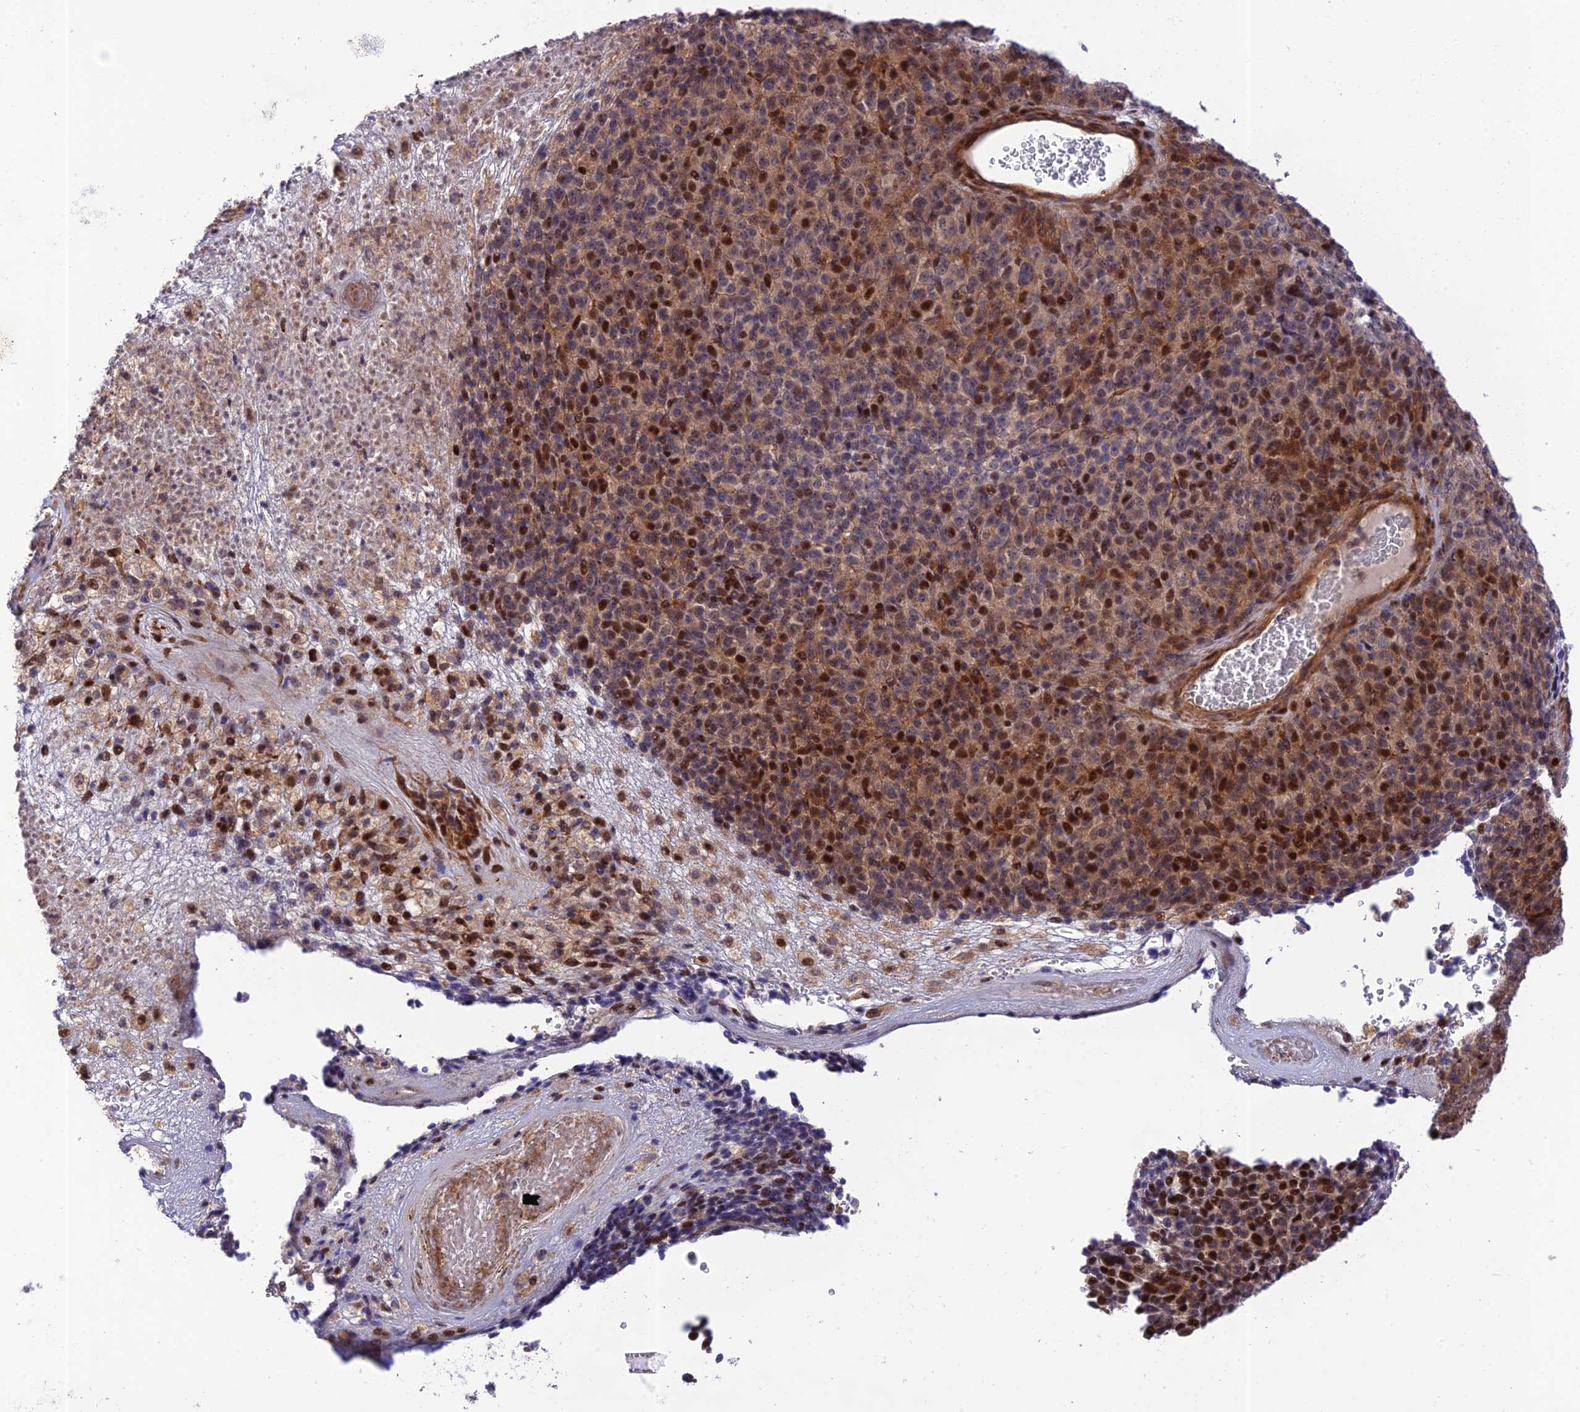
{"staining": {"intensity": "moderate", "quantity": "25%-75%", "location": "nuclear"}, "tissue": "melanoma", "cell_type": "Tumor cells", "image_type": "cancer", "snomed": [{"axis": "morphology", "description": "Malignant melanoma, Metastatic site"}, {"axis": "topography", "description": "Brain"}], "caption": "Human melanoma stained for a protein (brown) shows moderate nuclear positive expression in approximately 25%-75% of tumor cells.", "gene": "ZNF584", "patient": {"sex": "female", "age": 56}}